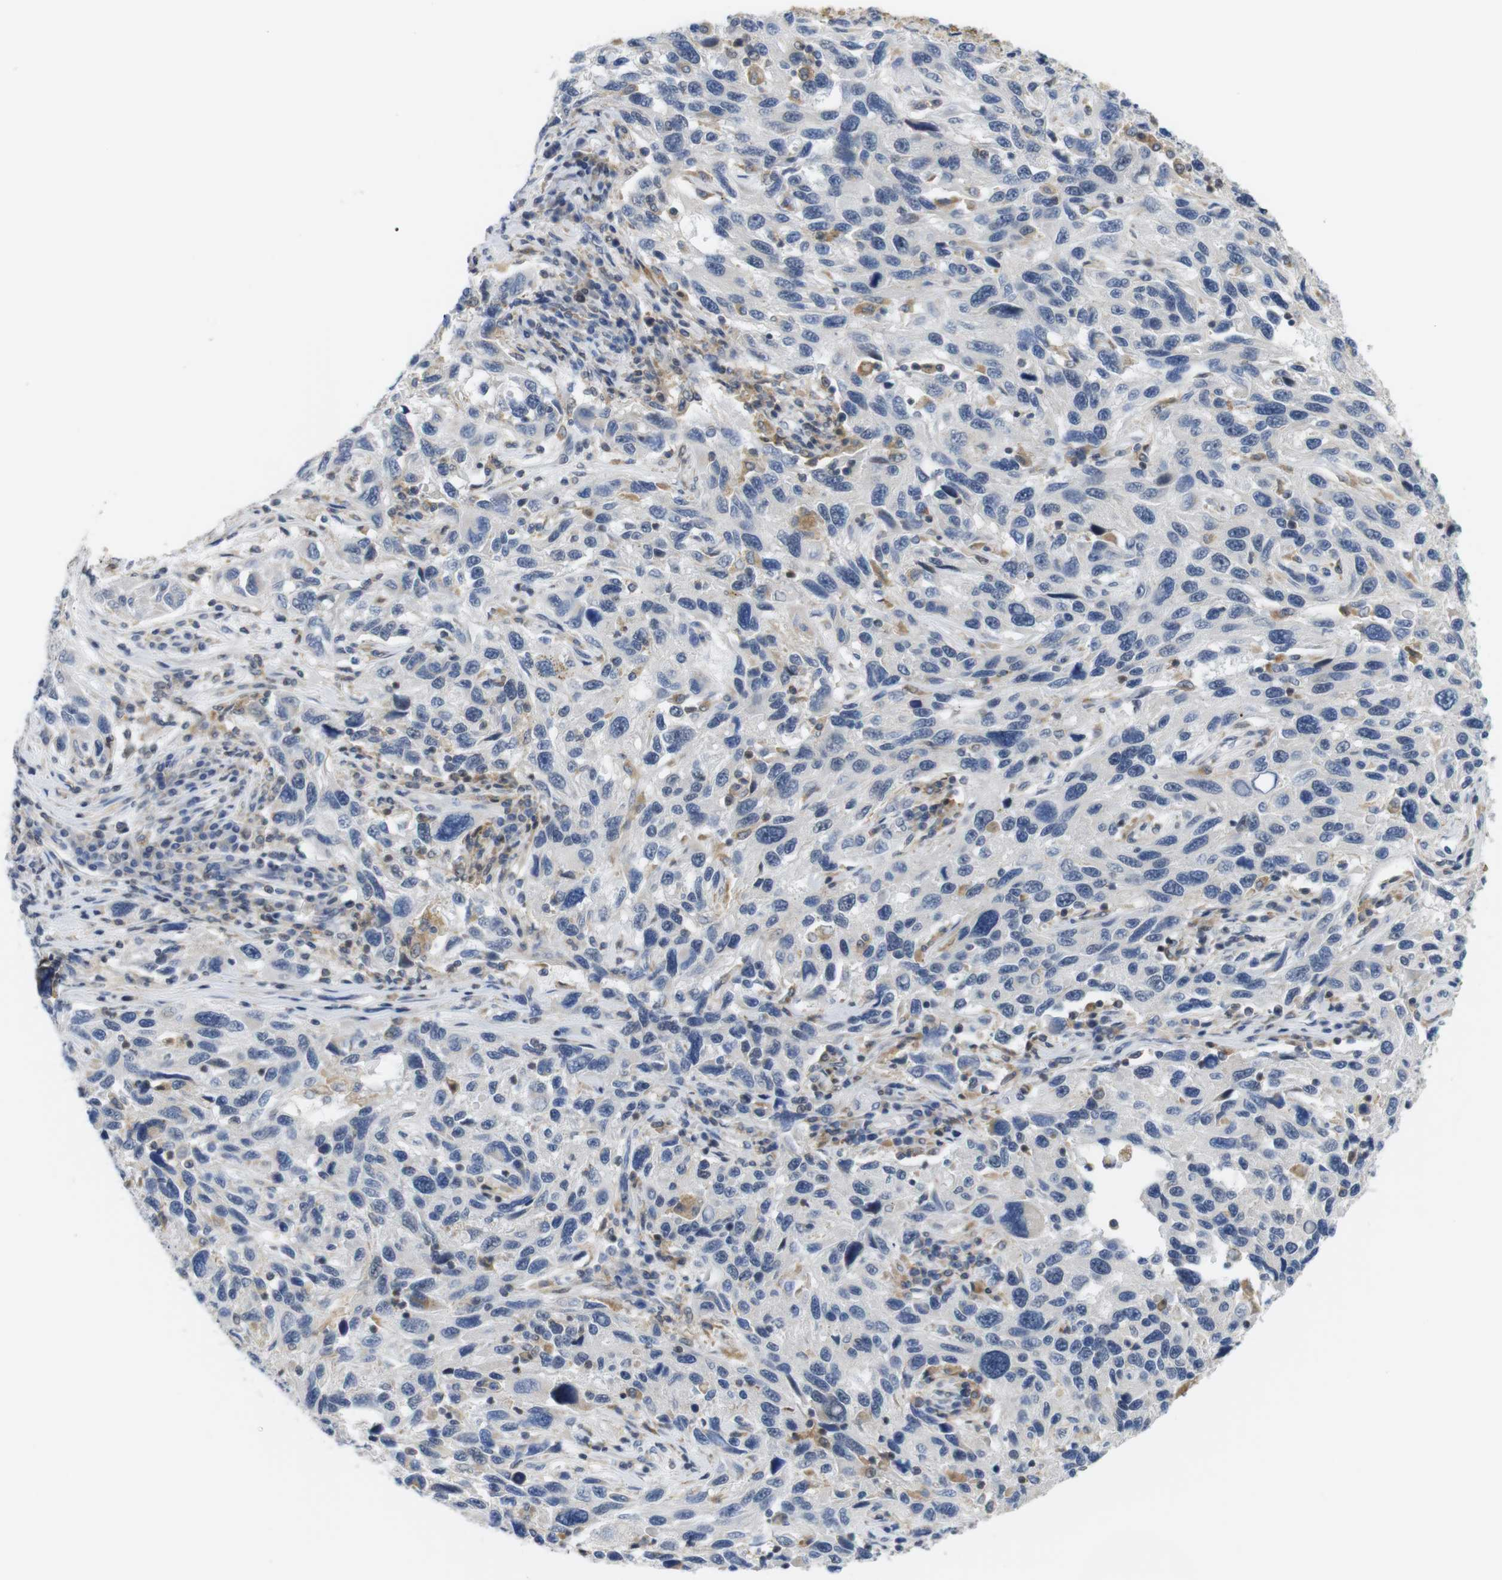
{"staining": {"intensity": "negative", "quantity": "none", "location": "none"}, "tissue": "melanoma", "cell_type": "Tumor cells", "image_type": "cancer", "snomed": [{"axis": "morphology", "description": "Malignant melanoma, NOS"}, {"axis": "topography", "description": "Skin"}], "caption": "An IHC photomicrograph of melanoma is shown. There is no staining in tumor cells of melanoma.", "gene": "OTOF", "patient": {"sex": "male", "age": 53}}